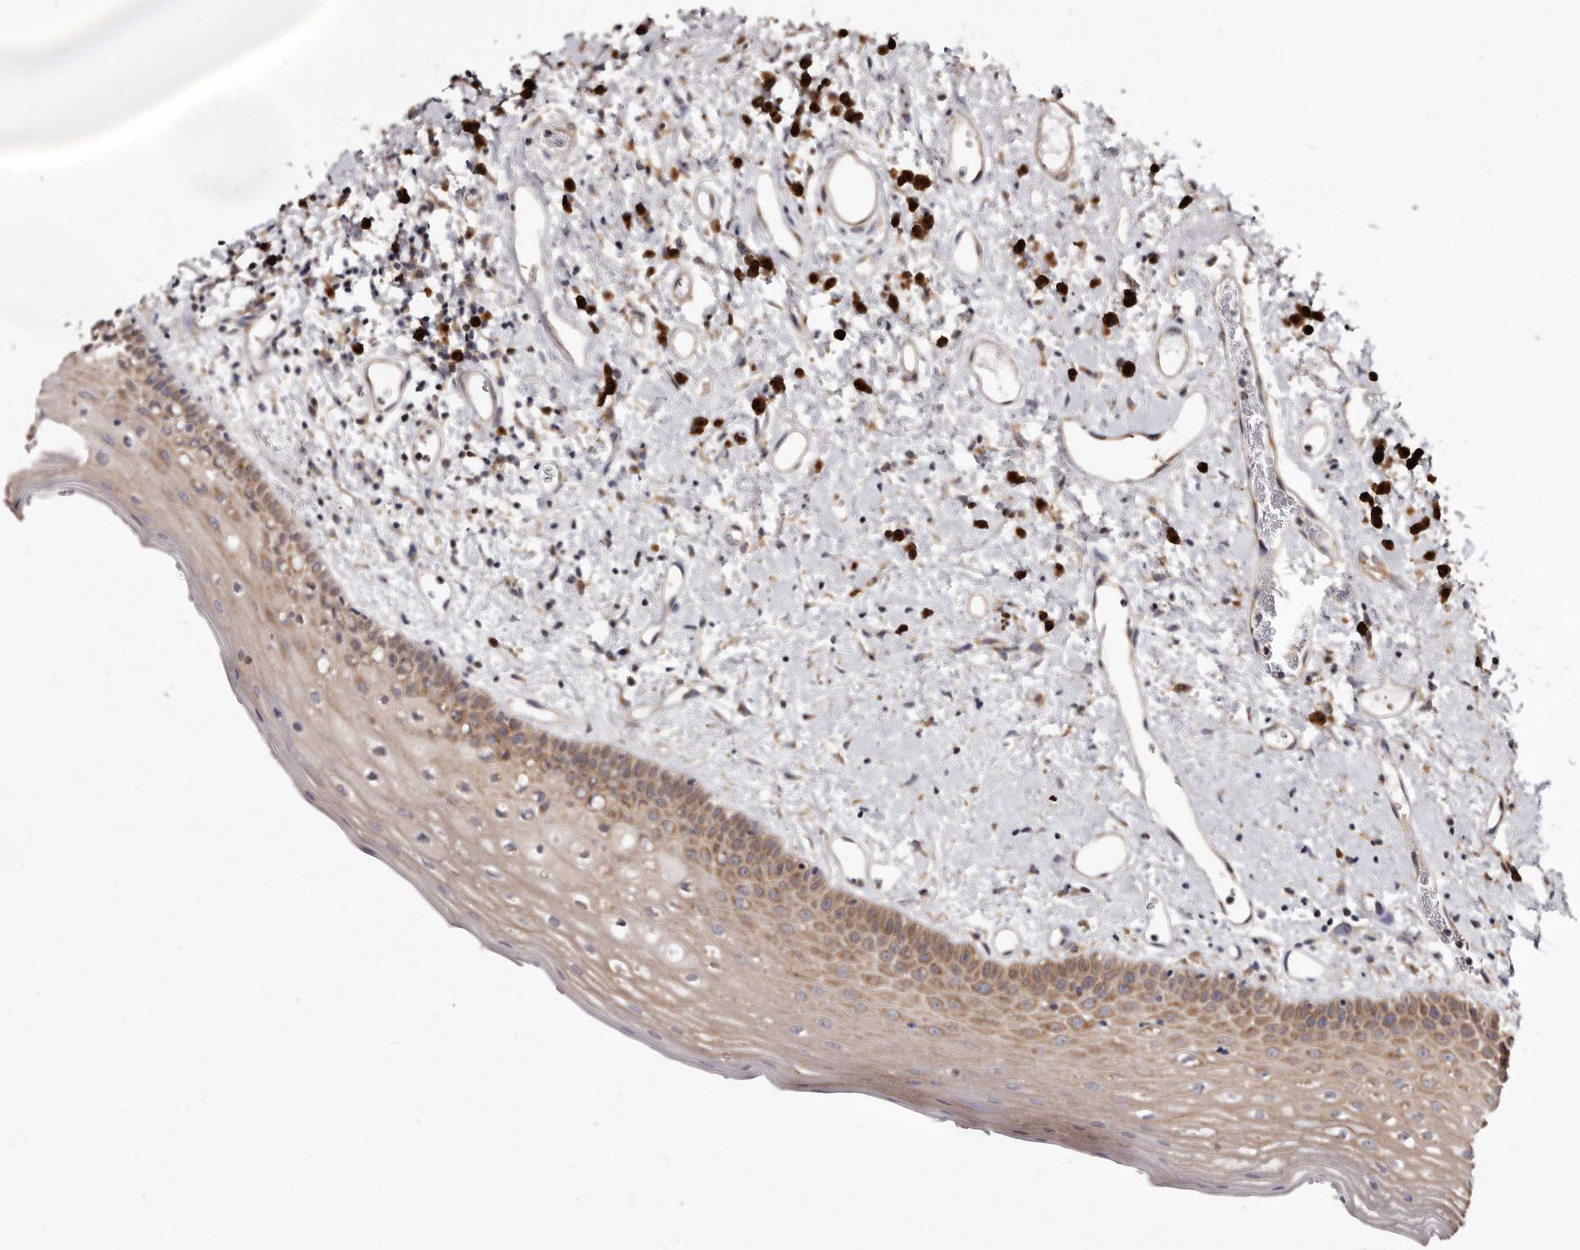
{"staining": {"intensity": "moderate", "quantity": "25%-75%", "location": "cytoplasmic/membranous"}, "tissue": "oral mucosa", "cell_type": "Squamous epithelial cells", "image_type": "normal", "snomed": [{"axis": "morphology", "description": "Normal tissue, NOS"}, {"axis": "topography", "description": "Oral tissue"}], "caption": "Protein expression analysis of unremarkable oral mucosa reveals moderate cytoplasmic/membranous staining in approximately 25%-75% of squamous epithelial cells.", "gene": "TPD52", "patient": {"sex": "female", "age": 76}}